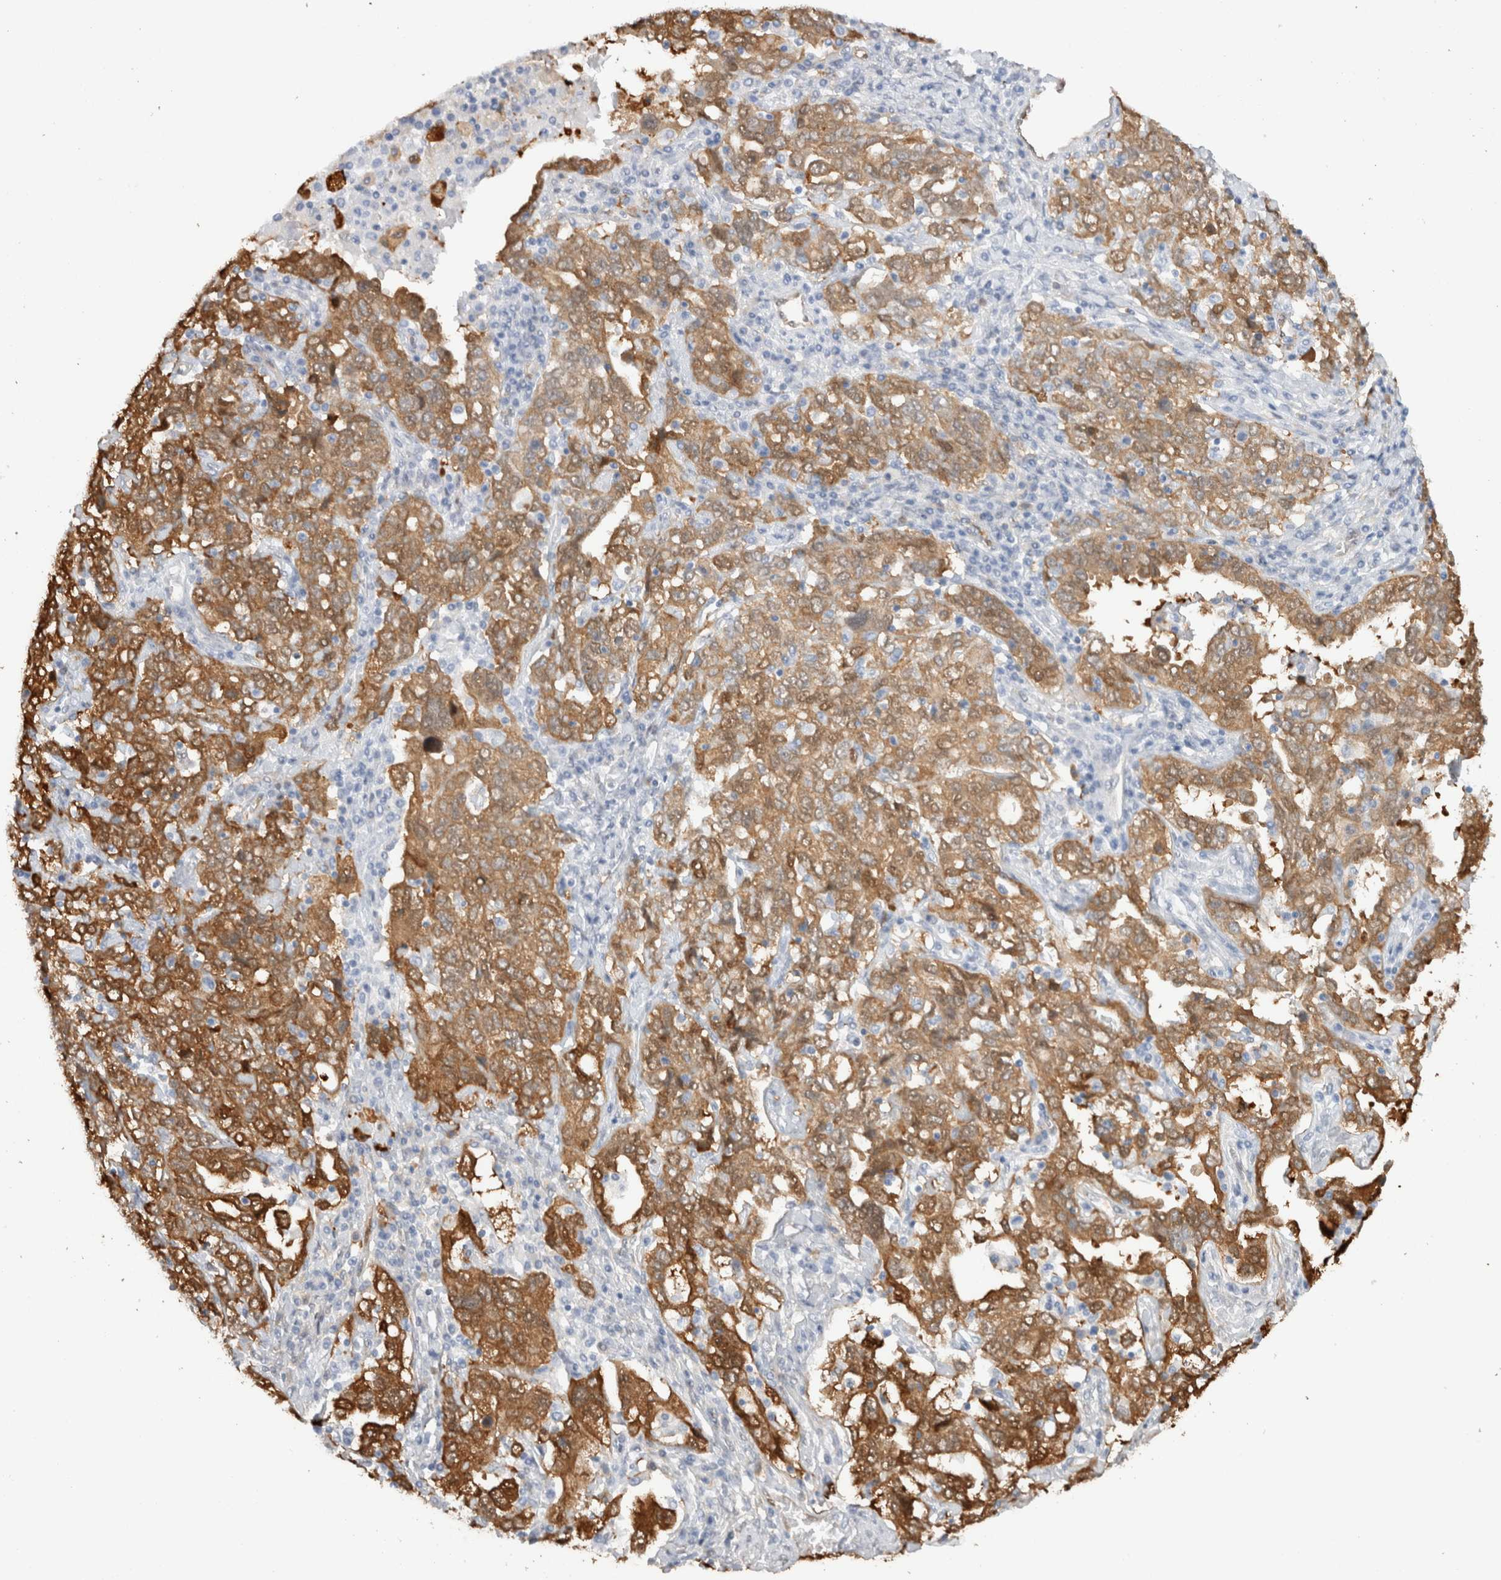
{"staining": {"intensity": "moderate", "quantity": ">75%", "location": "cytoplasmic/membranous"}, "tissue": "ovarian cancer", "cell_type": "Tumor cells", "image_type": "cancer", "snomed": [{"axis": "morphology", "description": "Carcinoma, endometroid"}, {"axis": "topography", "description": "Ovary"}], "caption": "Immunohistochemistry (IHC) (DAB) staining of ovarian cancer (endometroid carcinoma) reveals moderate cytoplasmic/membranous protein expression in approximately >75% of tumor cells.", "gene": "NAPEPLD", "patient": {"sex": "female", "age": 62}}